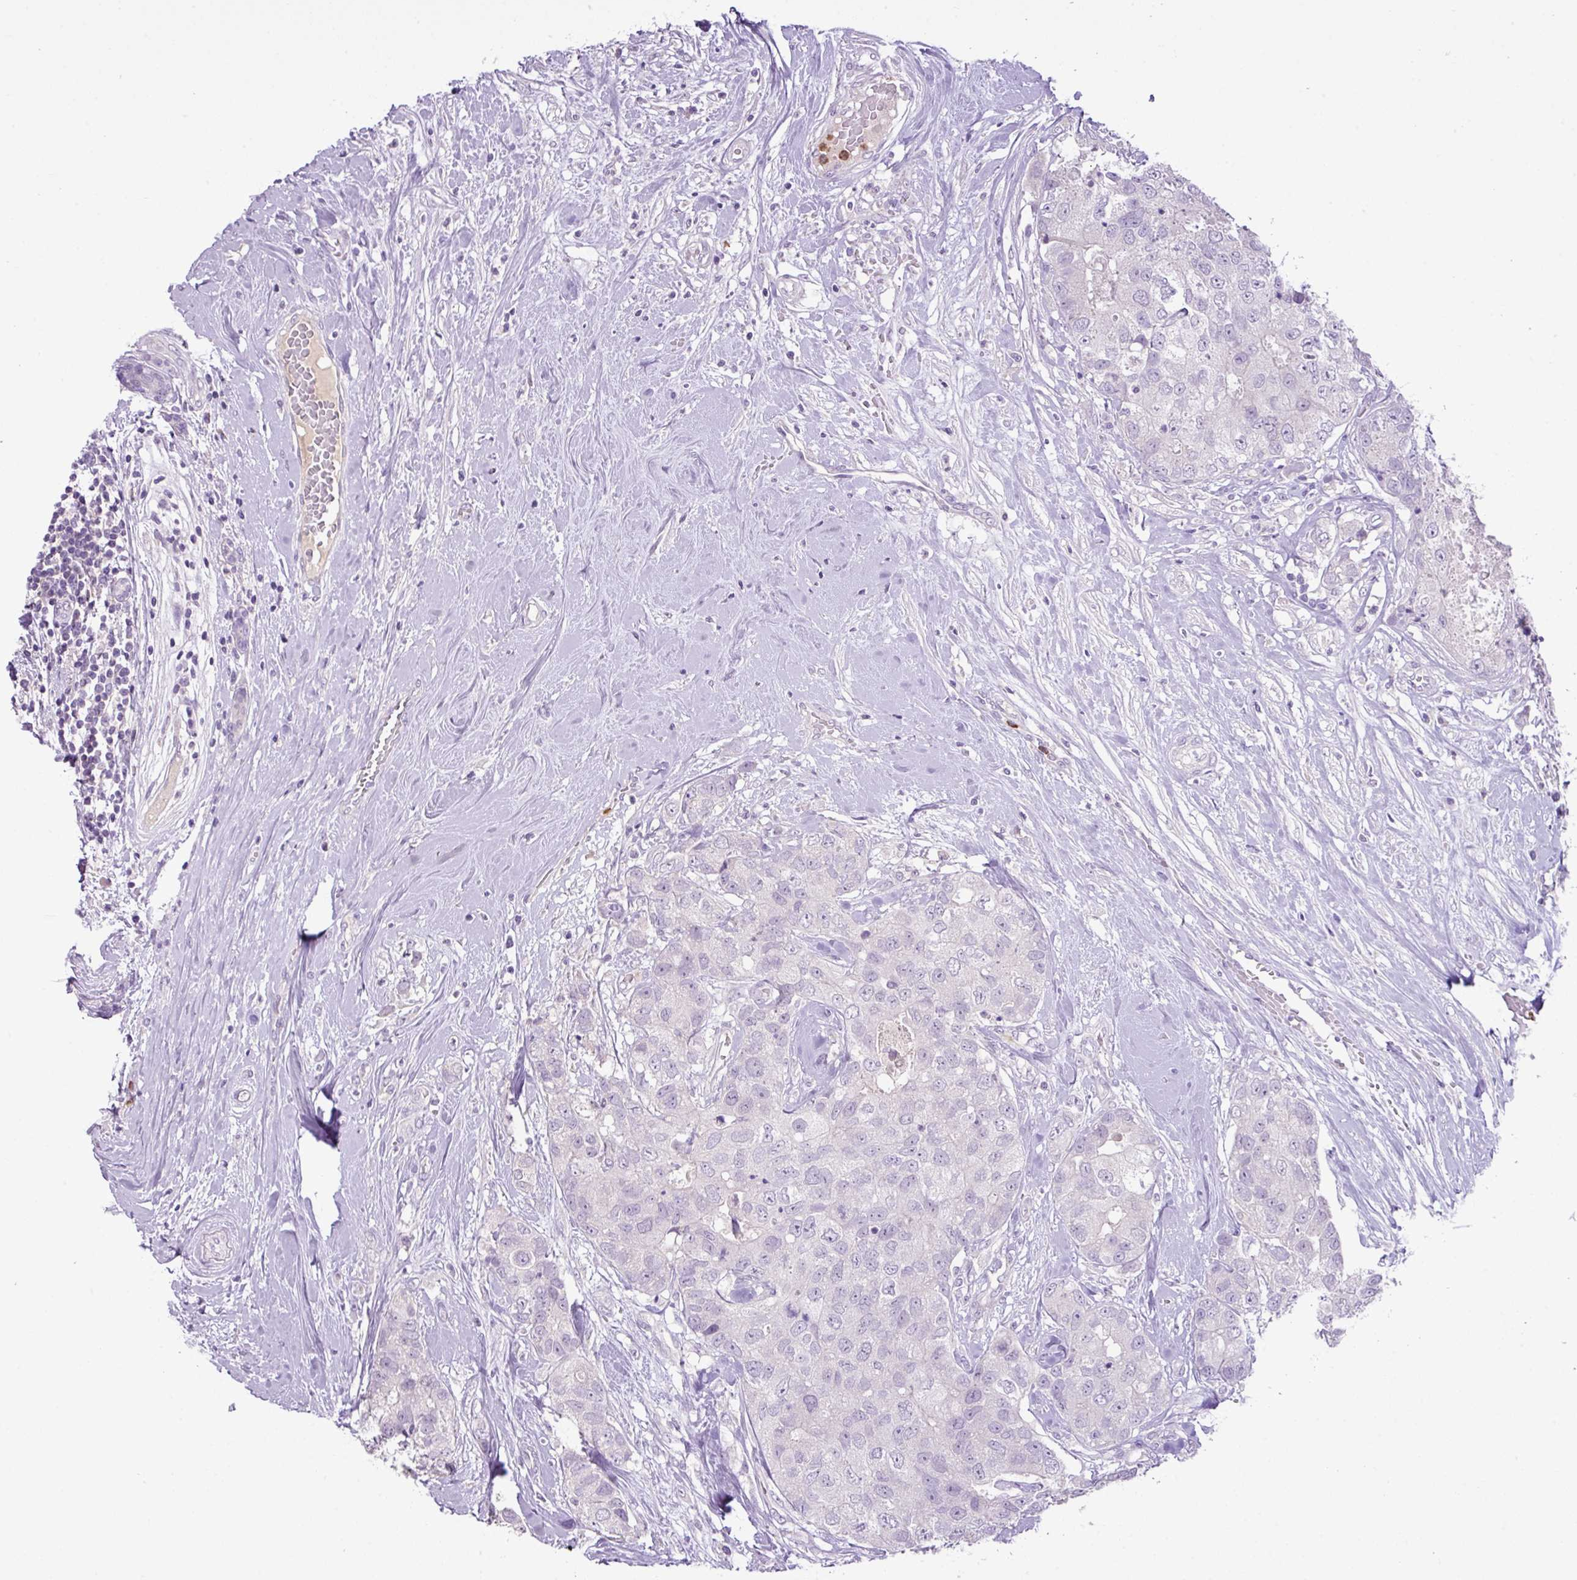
{"staining": {"intensity": "negative", "quantity": "none", "location": "none"}, "tissue": "breast cancer", "cell_type": "Tumor cells", "image_type": "cancer", "snomed": [{"axis": "morphology", "description": "Duct carcinoma"}, {"axis": "topography", "description": "Breast"}], "caption": "IHC image of neoplastic tissue: breast intraductal carcinoma stained with DAB (3,3'-diaminobenzidine) reveals no significant protein staining in tumor cells. Nuclei are stained in blue.", "gene": "HTR3E", "patient": {"sex": "female", "age": 62}}